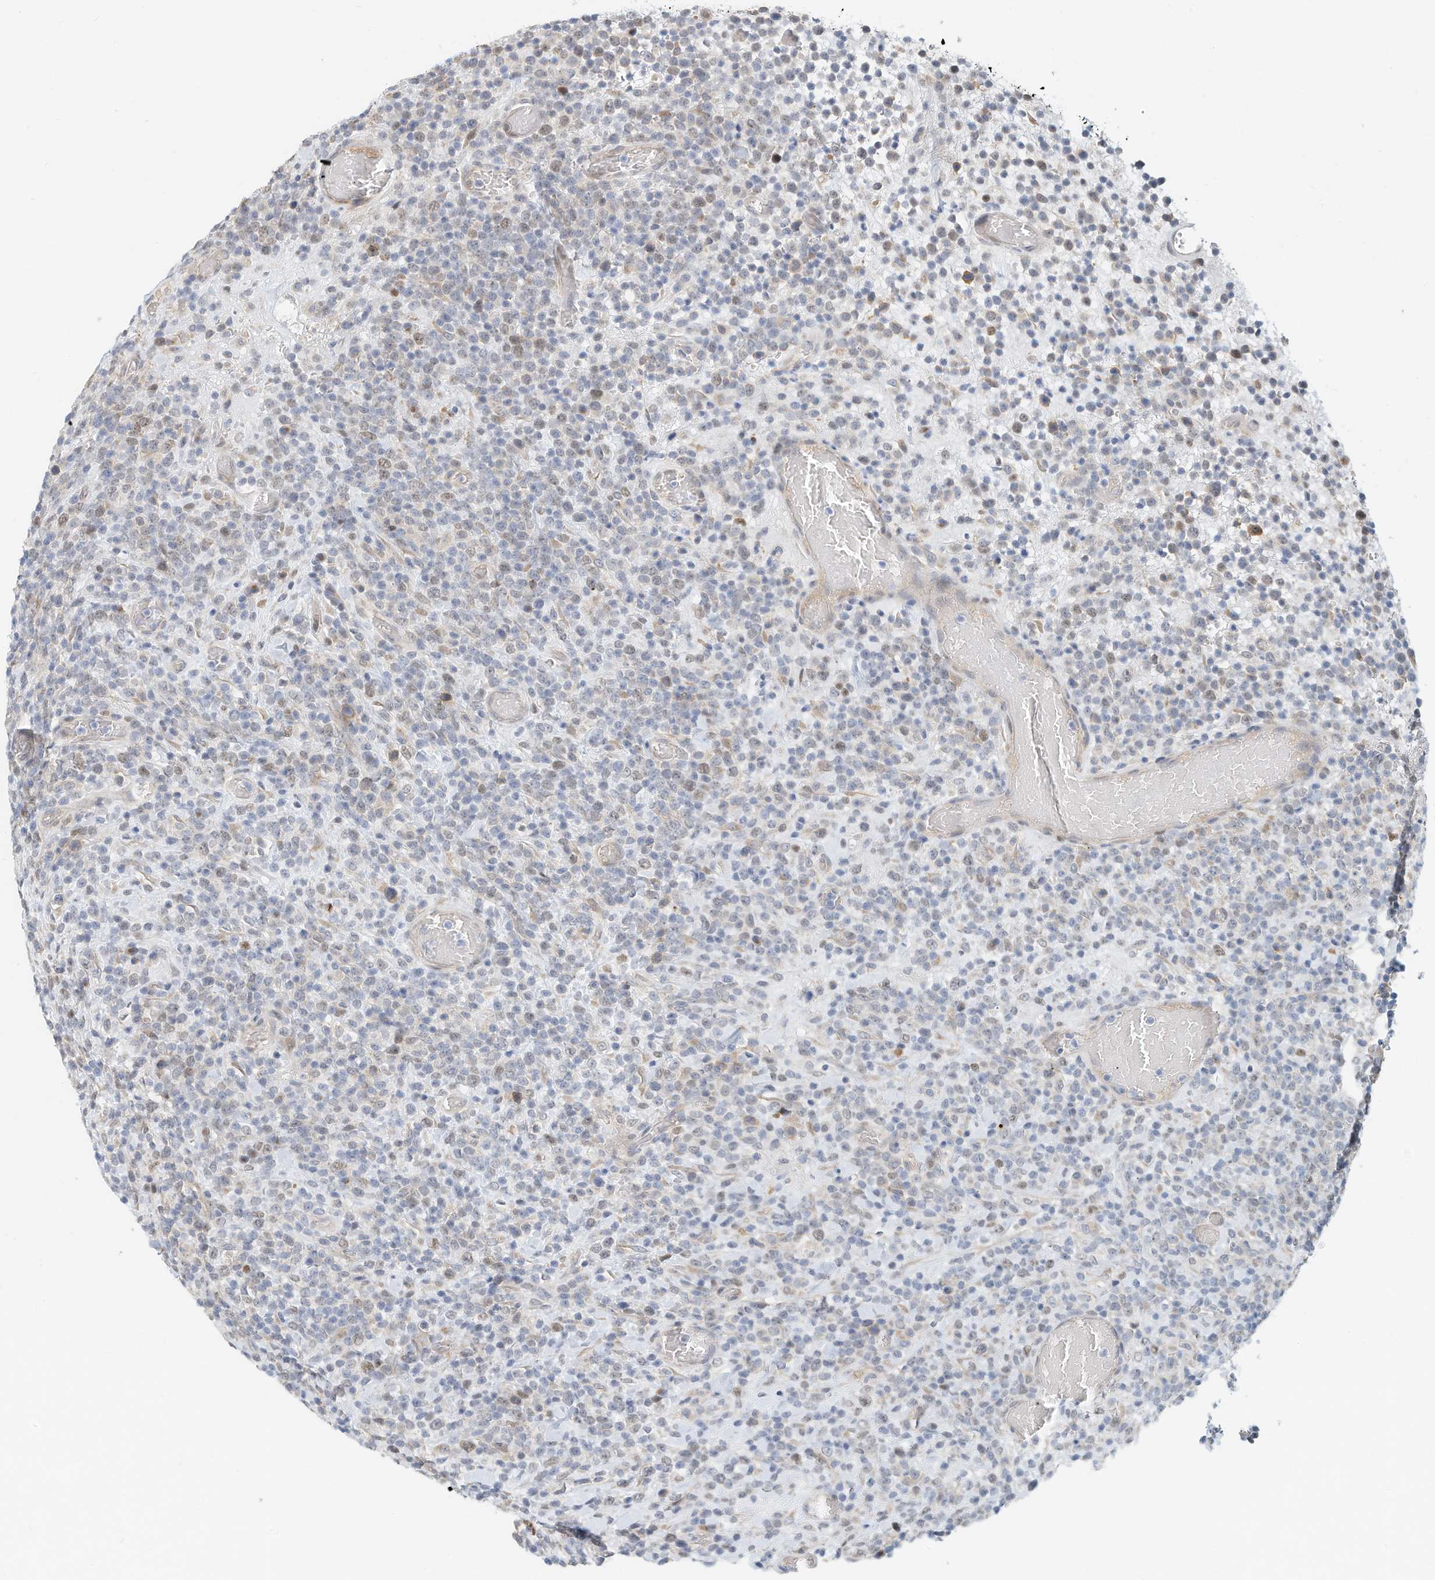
{"staining": {"intensity": "moderate", "quantity": "<25%", "location": "cytoplasmic/membranous,nuclear"}, "tissue": "lymphoma", "cell_type": "Tumor cells", "image_type": "cancer", "snomed": [{"axis": "morphology", "description": "Malignant lymphoma, non-Hodgkin's type, High grade"}, {"axis": "topography", "description": "Colon"}], "caption": "A low amount of moderate cytoplasmic/membranous and nuclear staining is identified in approximately <25% of tumor cells in malignant lymphoma, non-Hodgkin's type (high-grade) tissue.", "gene": "ARHGAP28", "patient": {"sex": "female", "age": 53}}